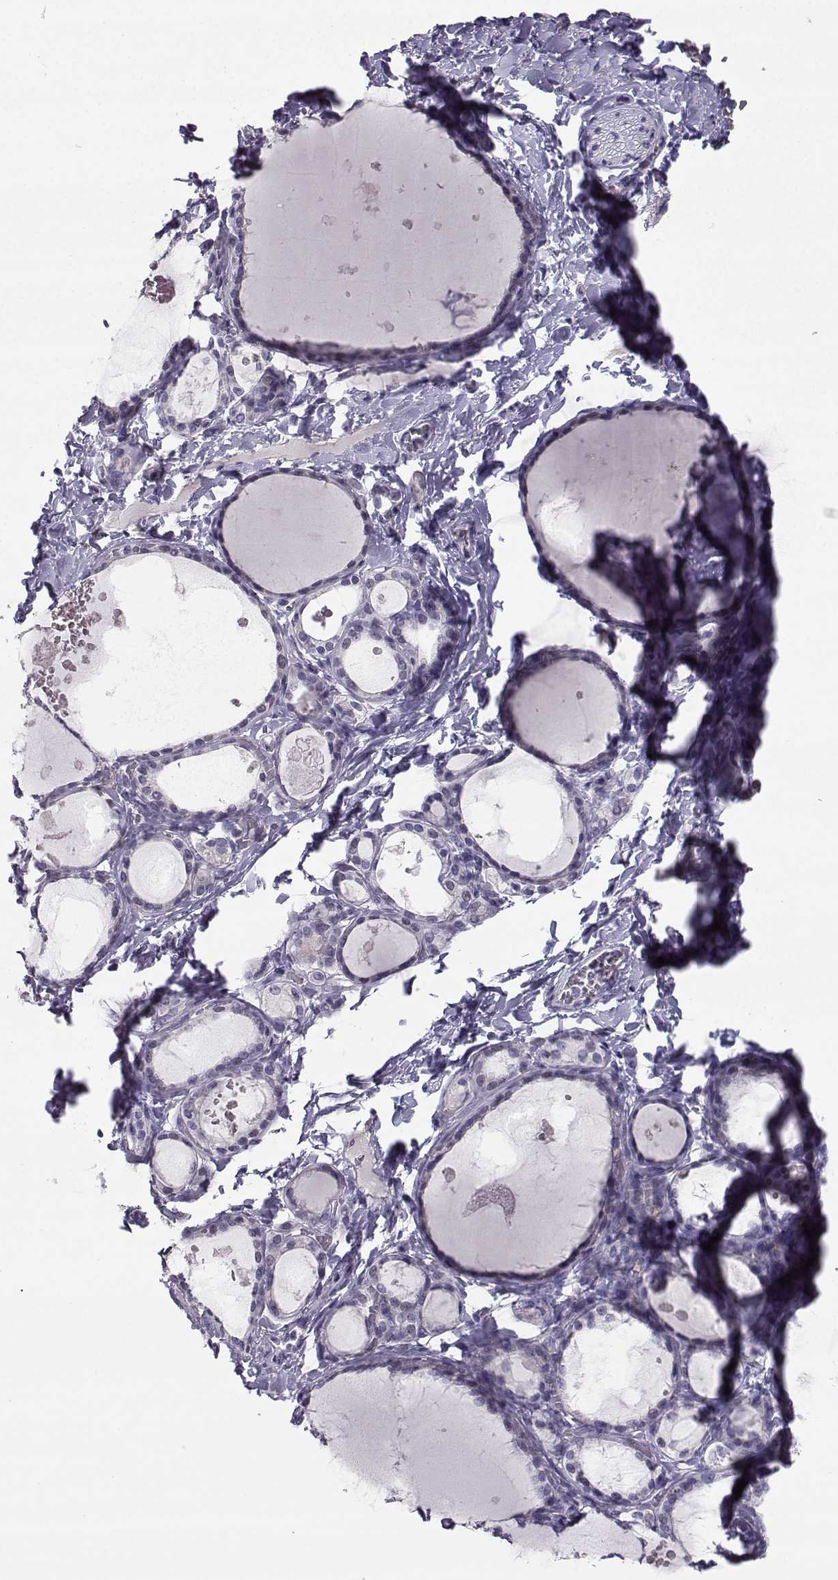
{"staining": {"intensity": "negative", "quantity": "none", "location": "none"}, "tissue": "thyroid gland", "cell_type": "Glandular cells", "image_type": "normal", "snomed": [{"axis": "morphology", "description": "Normal tissue, NOS"}, {"axis": "topography", "description": "Thyroid gland"}], "caption": "A high-resolution micrograph shows IHC staining of normal thyroid gland, which shows no significant expression in glandular cells. Nuclei are stained in blue.", "gene": "CARTPT", "patient": {"sex": "female", "age": 56}}